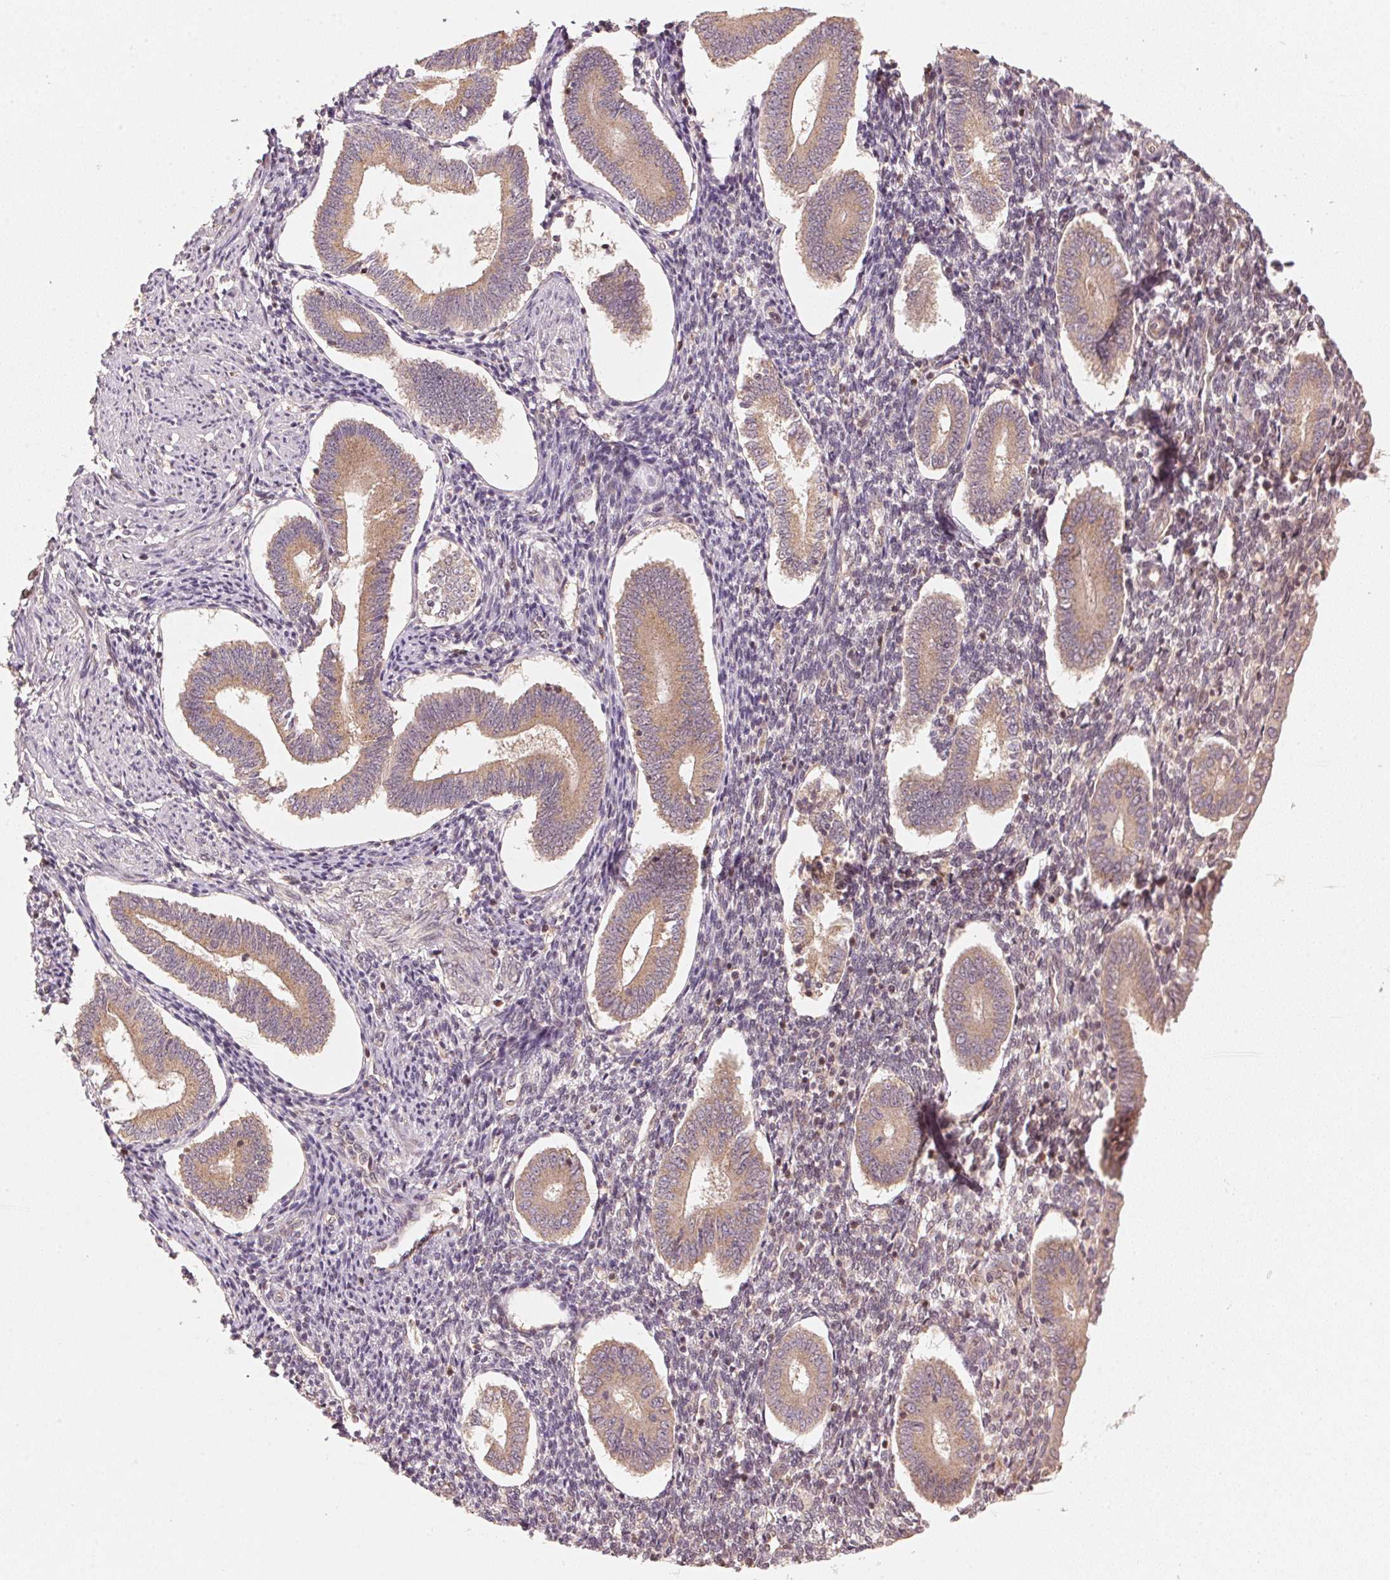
{"staining": {"intensity": "negative", "quantity": "none", "location": "none"}, "tissue": "endometrium", "cell_type": "Cells in endometrial stroma", "image_type": "normal", "snomed": [{"axis": "morphology", "description": "Normal tissue, NOS"}, {"axis": "topography", "description": "Endometrium"}], "caption": "Human endometrium stained for a protein using immunohistochemistry reveals no staining in cells in endometrial stroma.", "gene": "C2orf73", "patient": {"sex": "female", "age": 40}}